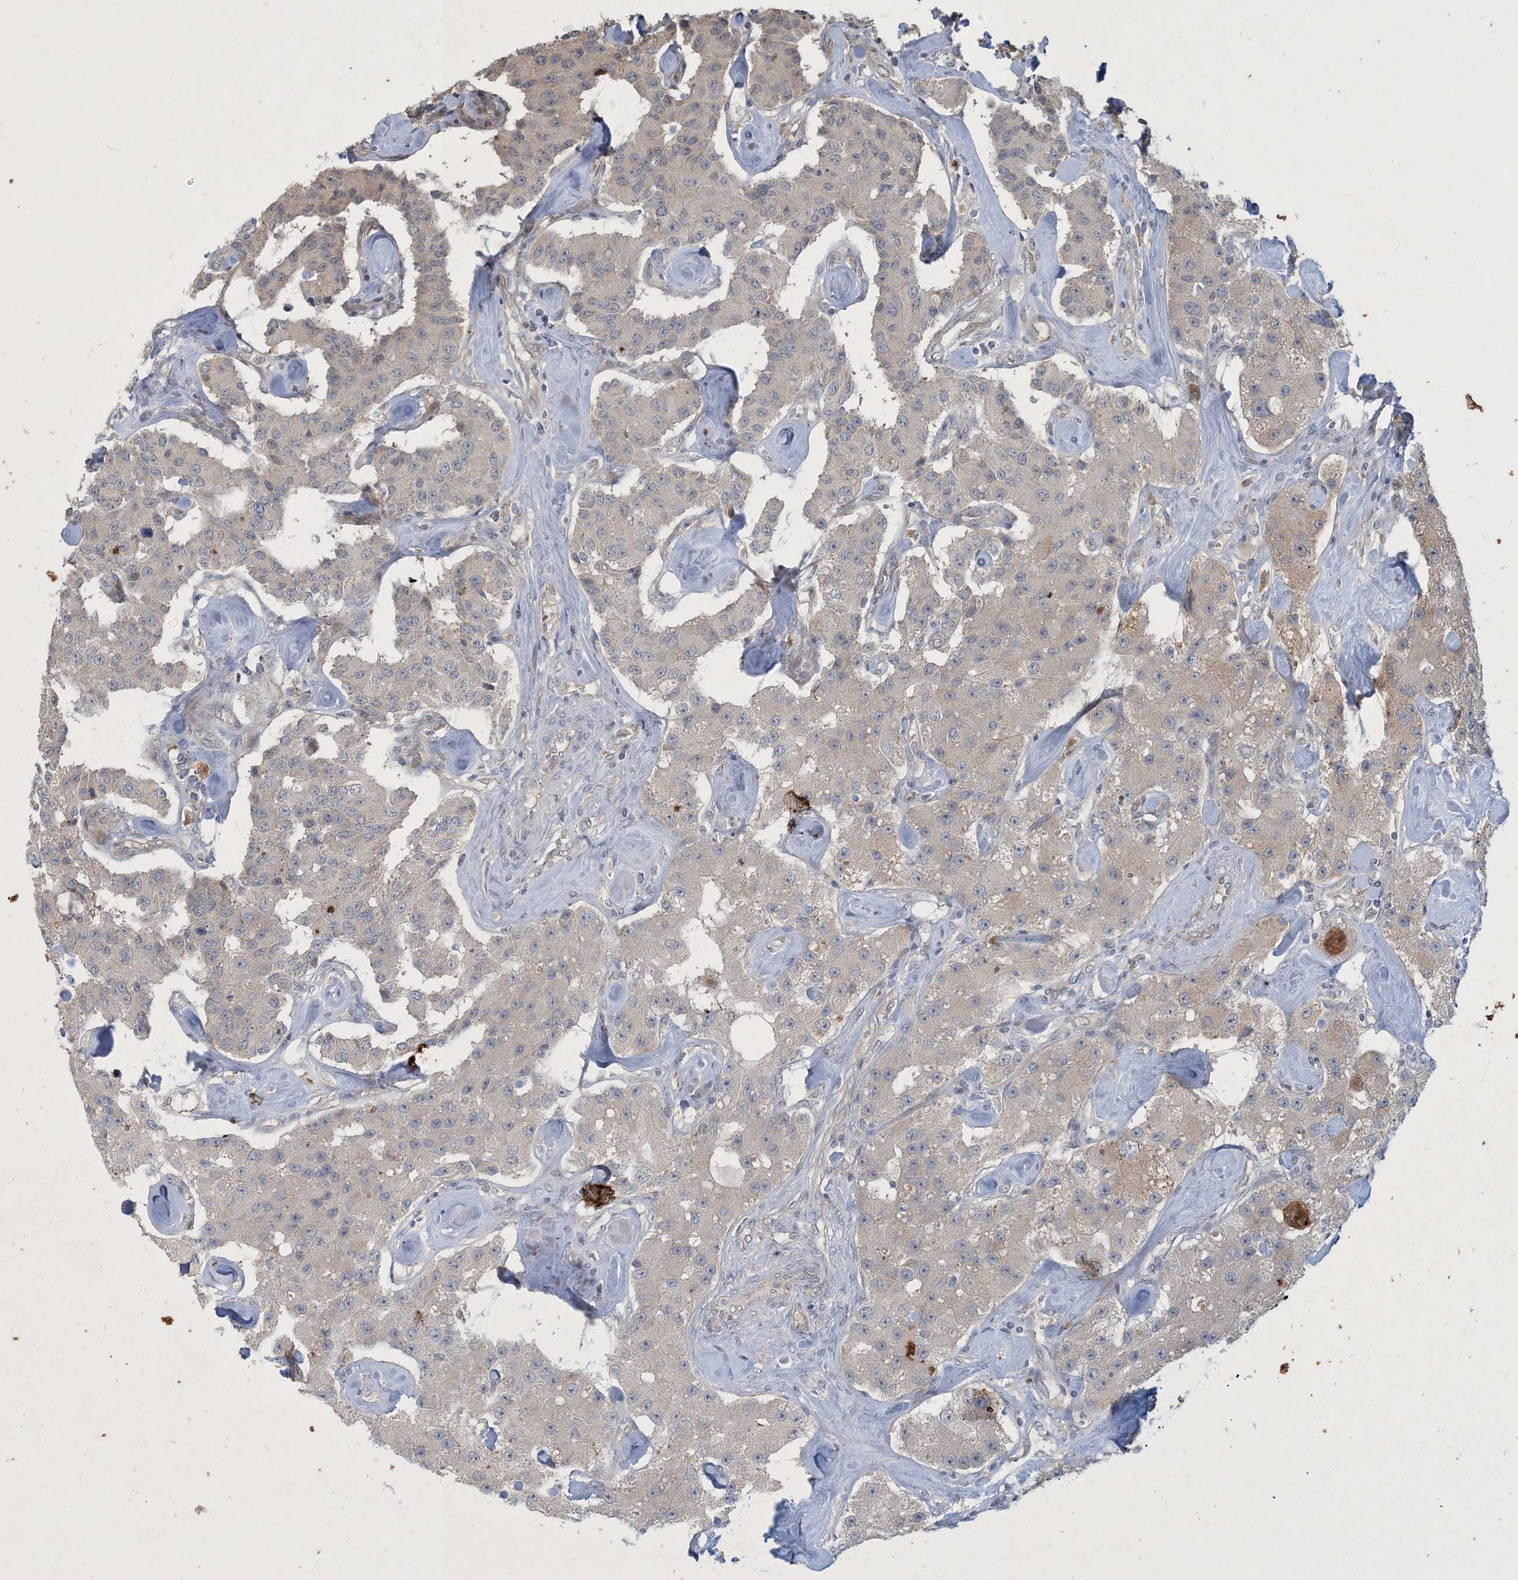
{"staining": {"intensity": "negative", "quantity": "none", "location": "none"}, "tissue": "carcinoid", "cell_type": "Tumor cells", "image_type": "cancer", "snomed": [{"axis": "morphology", "description": "Carcinoid, malignant, NOS"}, {"axis": "topography", "description": "Pancreas"}], "caption": "Protein analysis of carcinoid (malignant) demonstrates no significant expression in tumor cells. Nuclei are stained in blue.", "gene": "CDS1", "patient": {"sex": "male", "age": 41}}